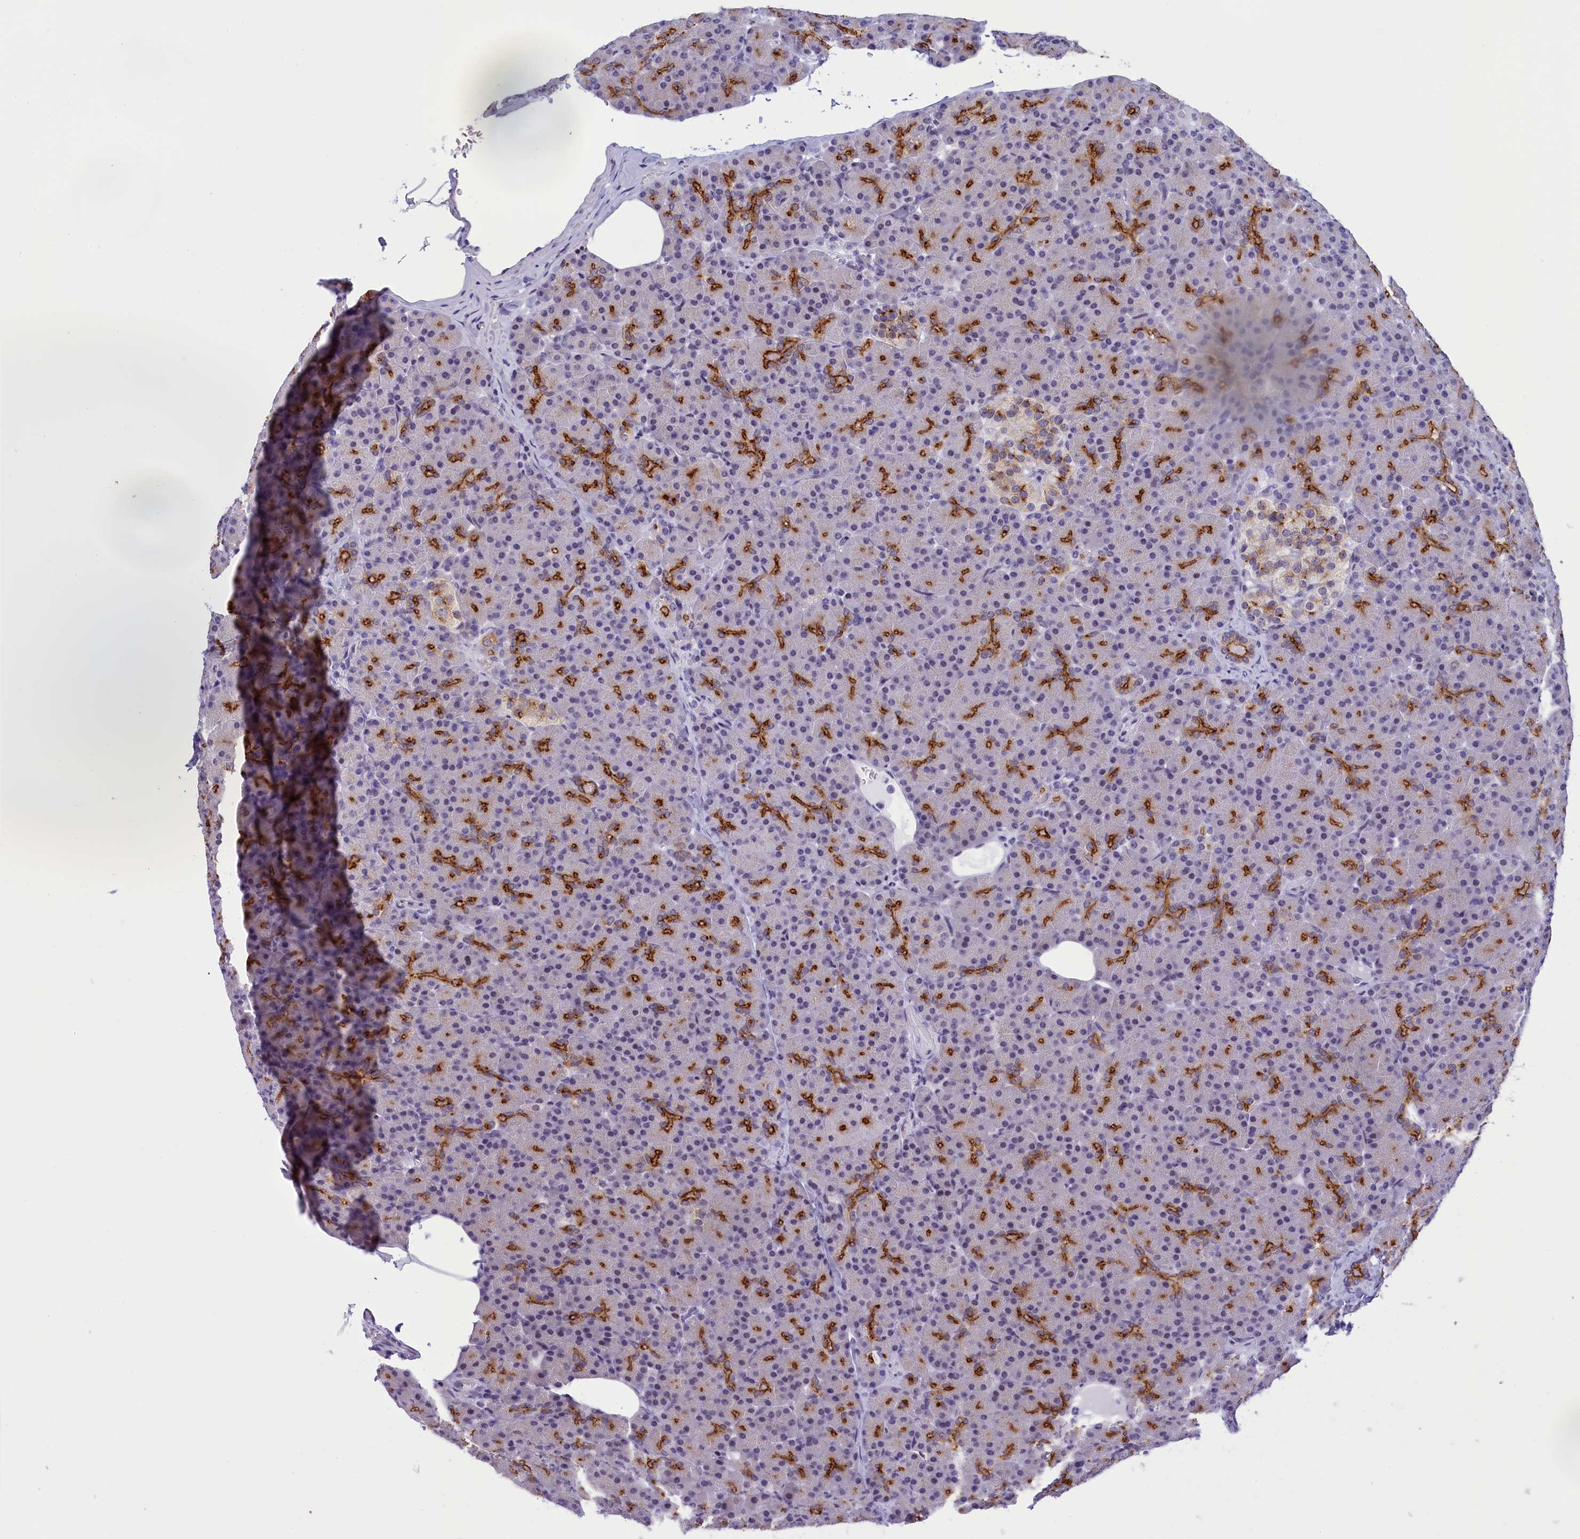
{"staining": {"intensity": "strong", "quantity": "25%-75%", "location": "cytoplasmic/membranous"}, "tissue": "pancreas", "cell_type": "Exocrine glandular cells", "image_type": "normal", "snomed": [{"axis": "morphology", "description": "Normal tissue, NOS"}, {"axis": "topography", "description": "Pancreas"}], "caption": "The histopathology image reveals a brown stain indicating the presence of a protein in the cytoplasmic/membranous of exocrine glandular cells in pancreas. (Stains: DAB (3,3'-diaminobenzidine) in brown, nuclei in blue, Microscopy: brightfield microscopy at high magnification).", "gene": "SPIRE2", "patient": {"sex": "female", "age": 43}}